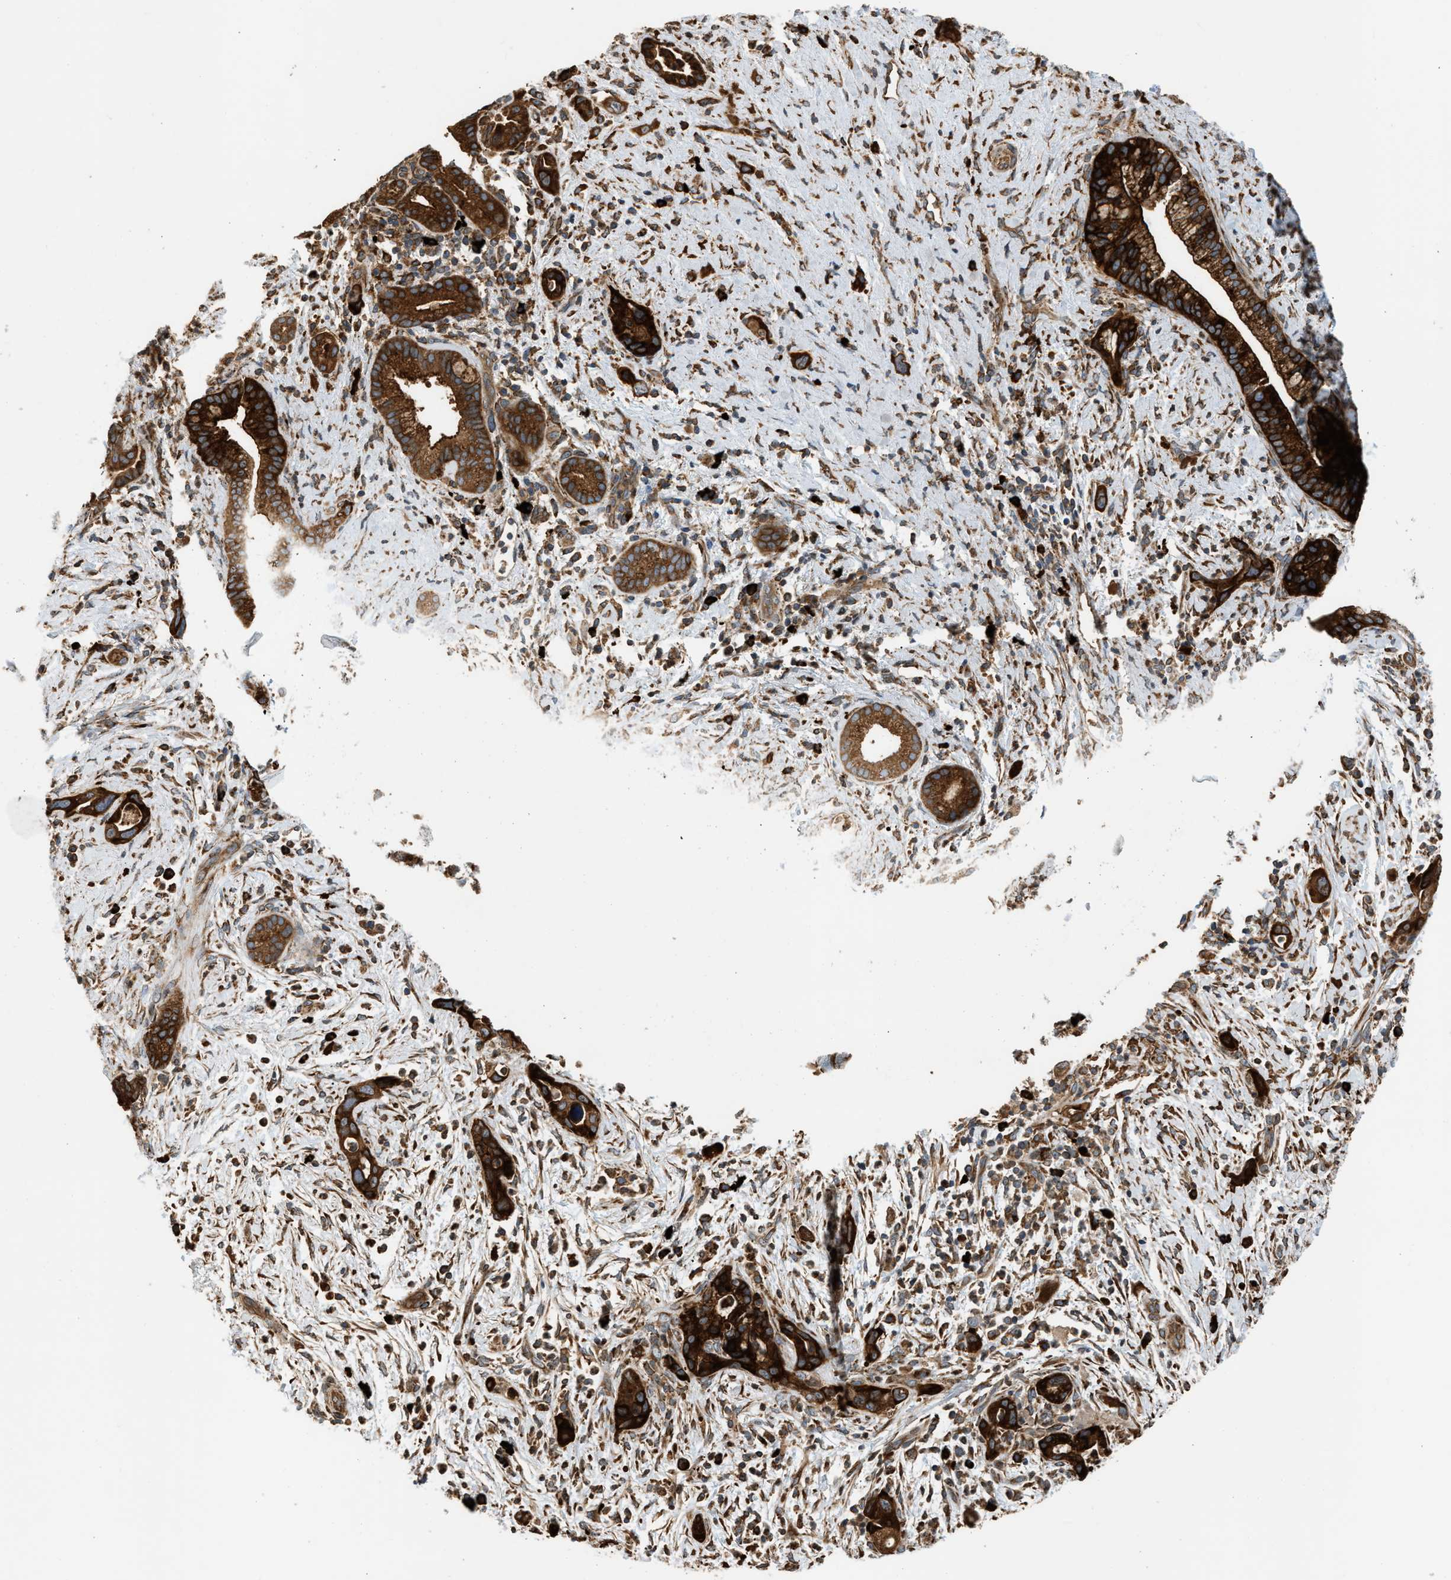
{"staining": {"intensity": "strong", "quantity": ">75%", "location": "cytoplasmic/membranous"}, "tissue": "pancreatic cancer", "cell_type": "Tumor cells", "image_type": "cancer", "snomed": [{"axis": "morphology", "description": "Adenocarcinoma, NOS"}, {"axis": "topography", "description": "Pancreas"}], "caption": "Immunohistochemical staining of adenocarcinoma (pancreatic) demonstrates strong cytoplasmic/membranous protein positivity in about >75% of tumor cells.", "gene": "BAIAP2L1", "patient": {"sex": "male", "age": 59}}